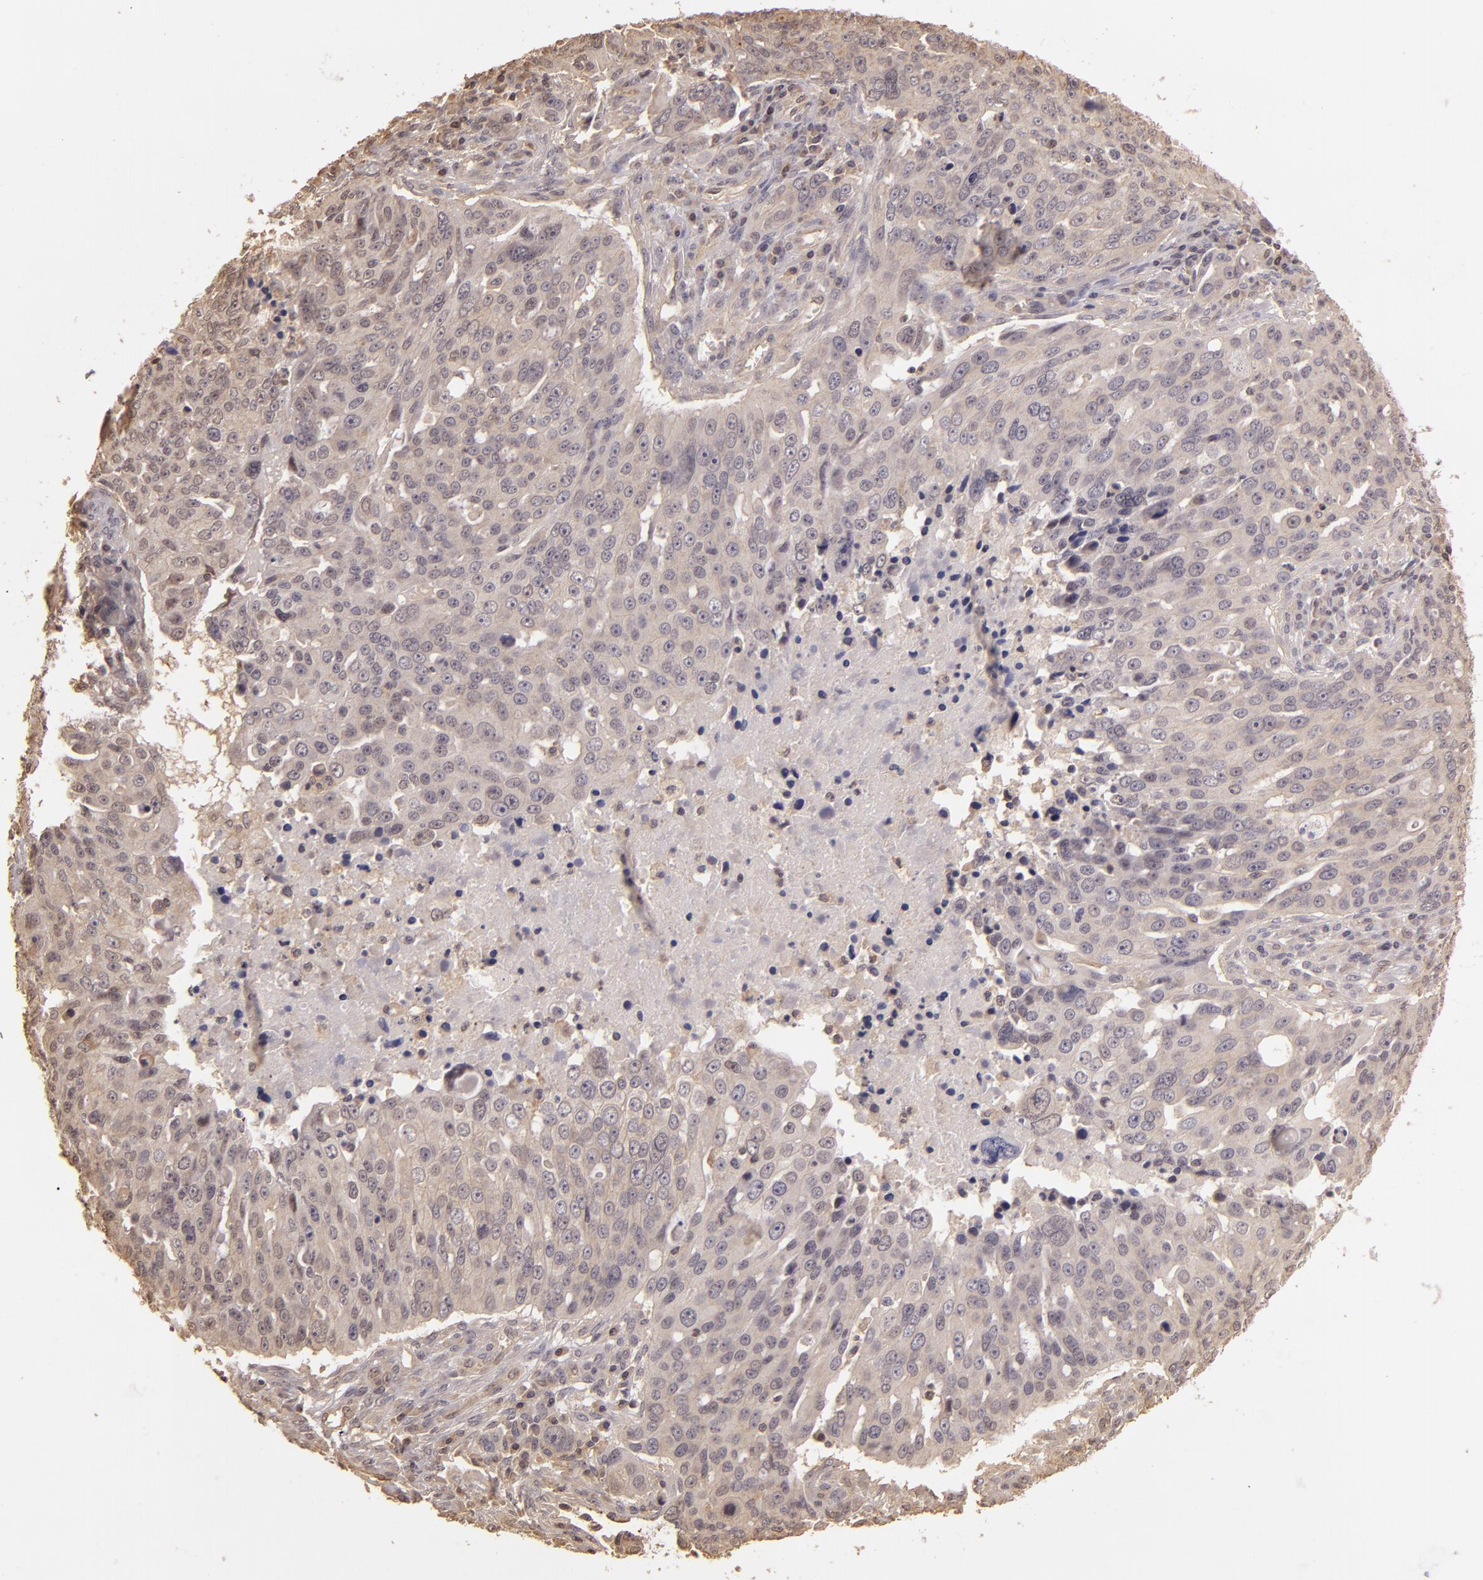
{"staining": {"intensity": "negative", "quantity": "none", "location": "none"}, "tissue": "ovarian cancer", "cell_type": "Tumor cells", "image_type": "cancer", "snomed": [{"axis": "morphology", "description": "Carcinoma, endometroid"}, {"axis": "topography", "description": "Ovary"}], "caption": "Immunohistochemistry (IHC) of endometroid carcinoma (ovarian) reveals no expression in tumor cells. (DAB immunohistochemistry, high magnification).", "gene": "ARPC2", "patient": {"sex": "female", "age": 75}}